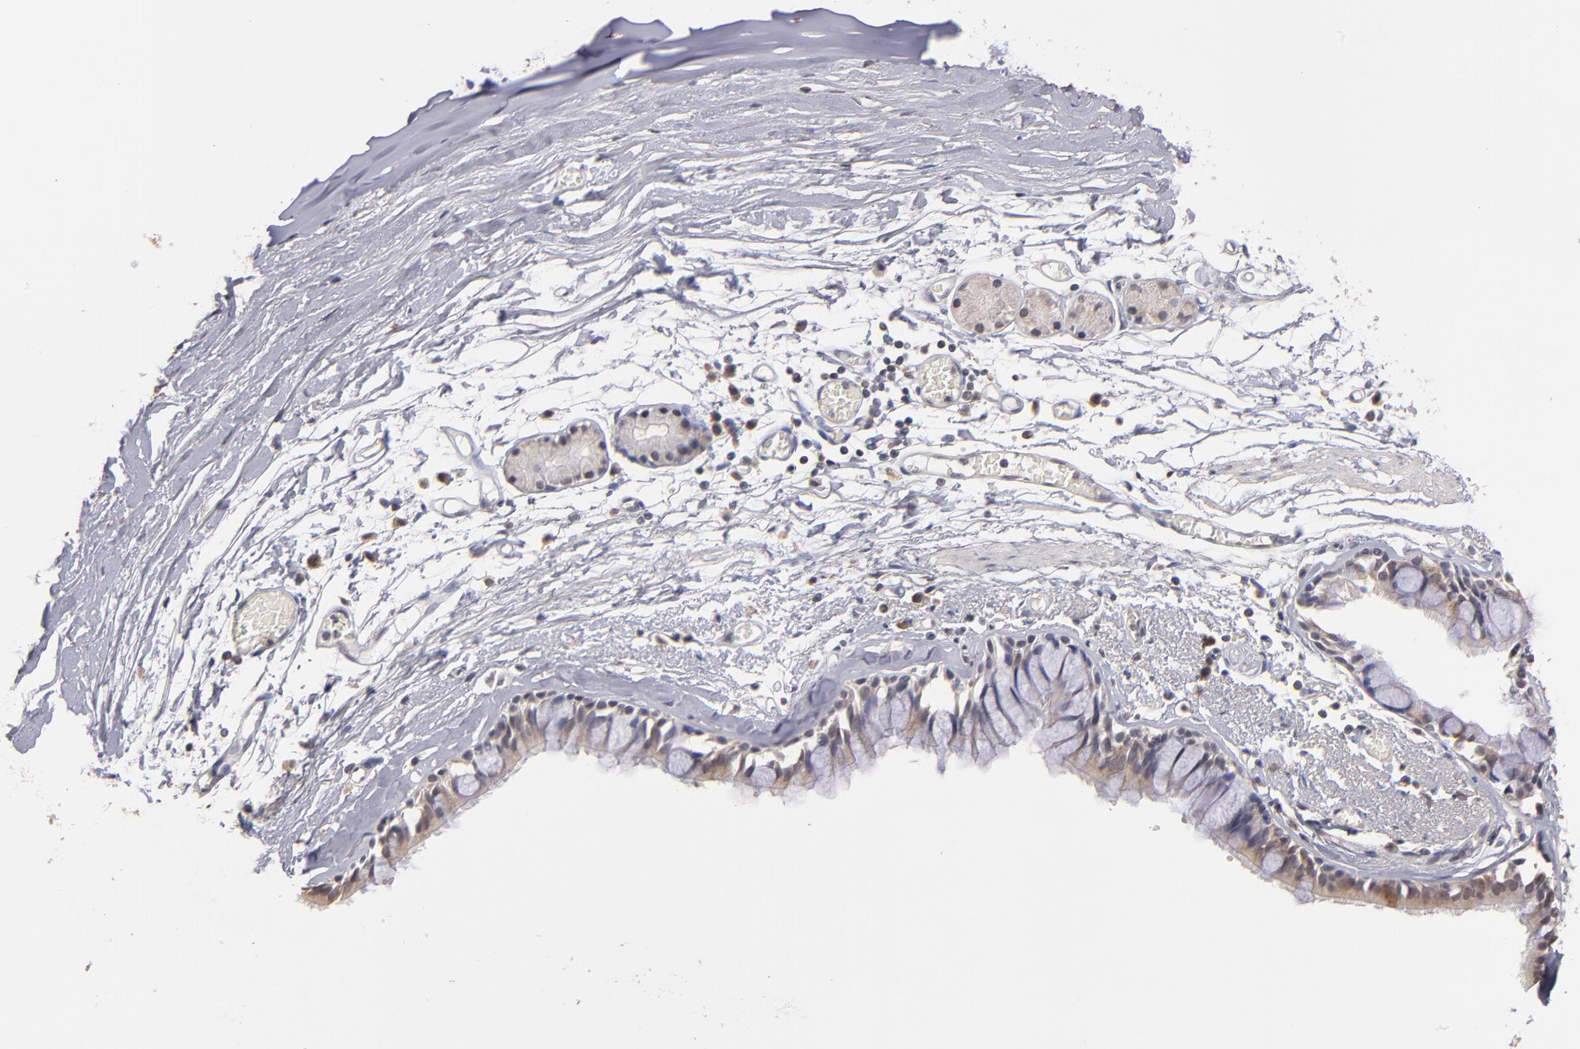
{"staining": {"intensity": "weak", "quantity": "25%-75%", "location": "cytoplasmic/membranous"}, "tissue": "bronchus", "cell_type": "Respiratory epithelial cells", "image_type": "normal", "snomed": [{"axis": "morphology", "description": "Normal tissue, NOS"}, {"axis": "topography", "description": "Bronchus"}, {"axis": "topography", "description": "Lung"}], "caption": "DAB (3,3'-diaminobenzidine) immunohistochemical staining of benign bronchus shows weak cytoplasmic/membranous protein positivity in about 25%-75% of respiratory epithelial cells. (Stains: DAB (3,3'-diaminobenzidine) in brown, nuclei in blue, Microscopy: brightfield microscopy at high magnification).", "gene": "PSMD10", "patient": {"sex": "female", "age": 56}}